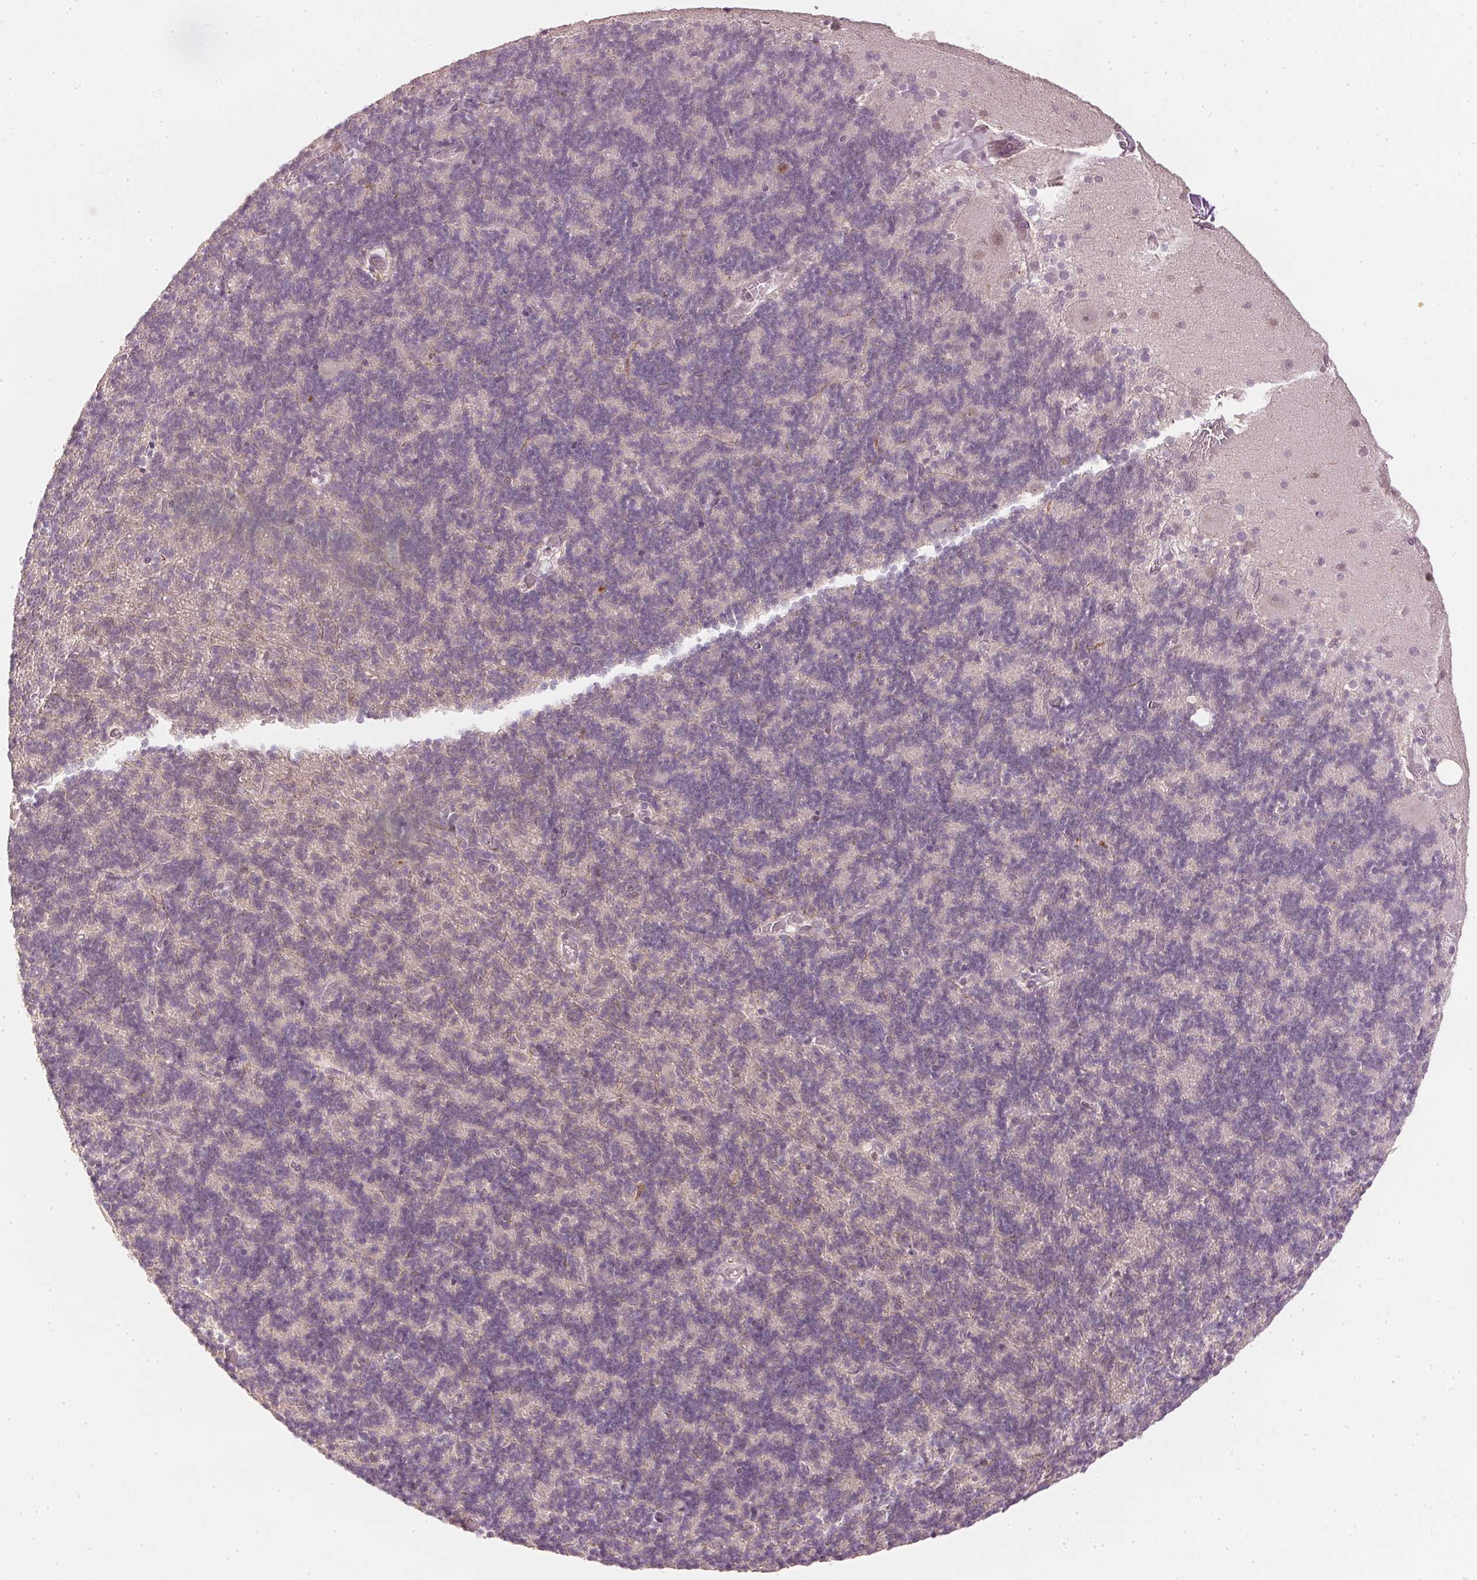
{"staining": {"intensity": "negative", "quantity": "none", "location": "none"}, "tissue": "cerebellum", "cell_type": "Cells in granular layer", "image_type": "normal", "snomed": [{"axis": "morphology", "description": "Normal tissue, NOS"}, {"axis": "topography", "description": "Cerebellum"}], "caption": "IHC of benign cerebellum reveals no expression in cells in granular layer.", "gene": "ENSG00000267001", "patient": {"sex": "male", "age": 70}}